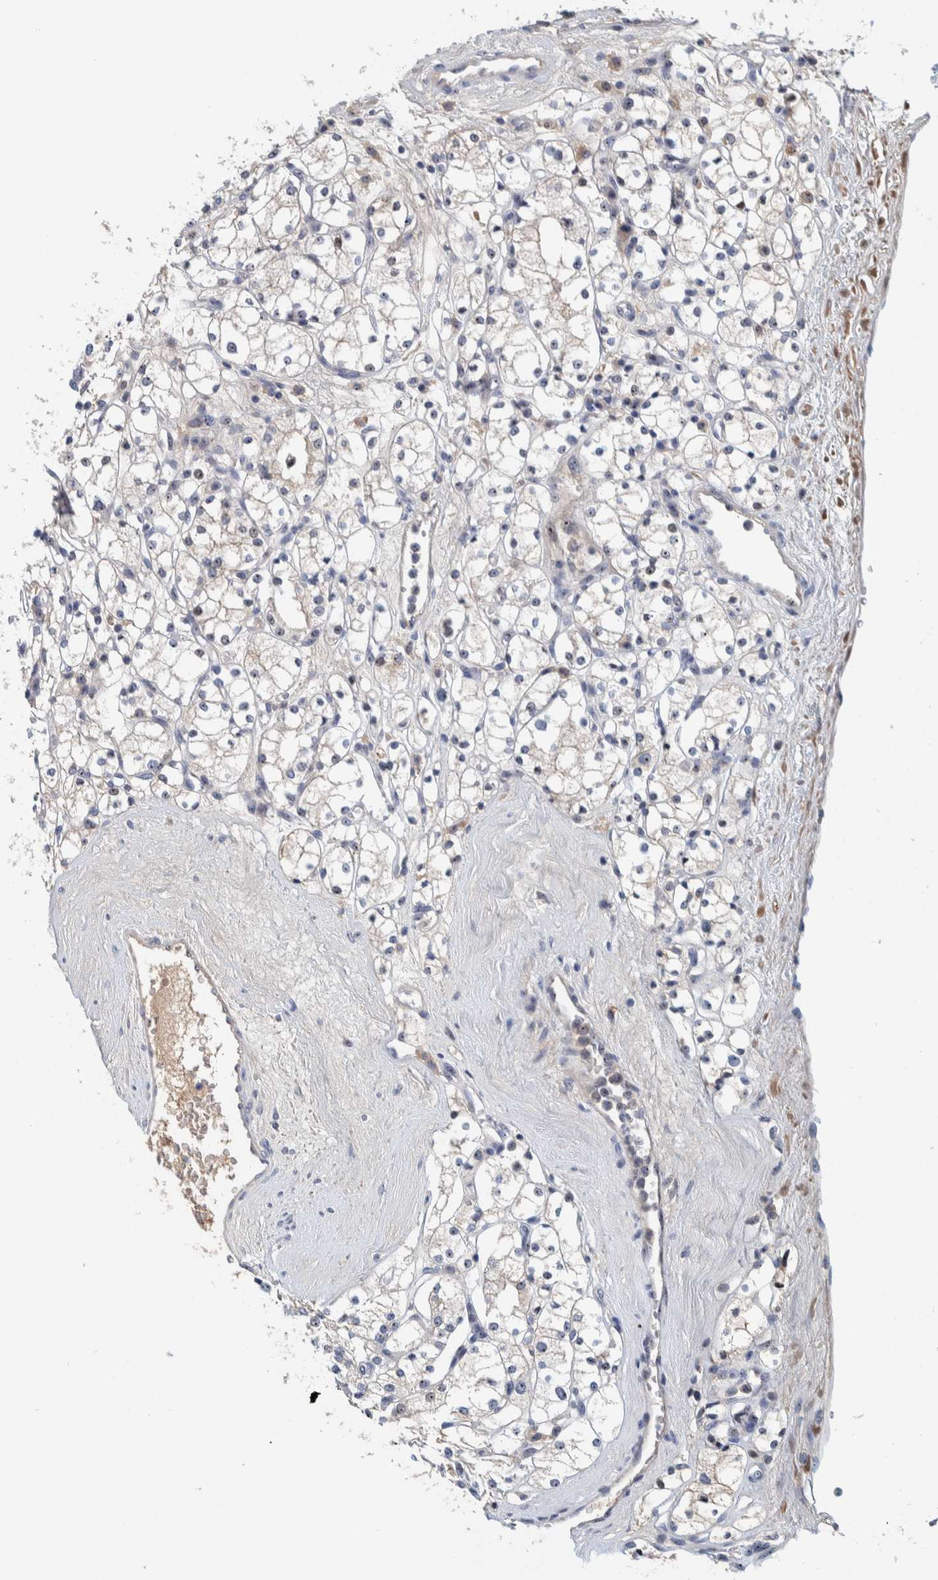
{"staining": {"intensity": "weak", "quantity": "<25%", "location": "nuclear"}, "tissue": "renal cancer", "cell_type": "Tumor cells", "image_type": "cancer", "snomed": [{"axis": "morphology", "description": "Adenocarcinoma, NOS"}, {"axis": "topography", "description": "Kidney"}], "caption": "This is an IHC photomicrograph of renal cancer (adenocarcinoma). There is no positivity in tumor cells.", "gene": "NOL11", "patient": {"sex": "male", "age": 77}}